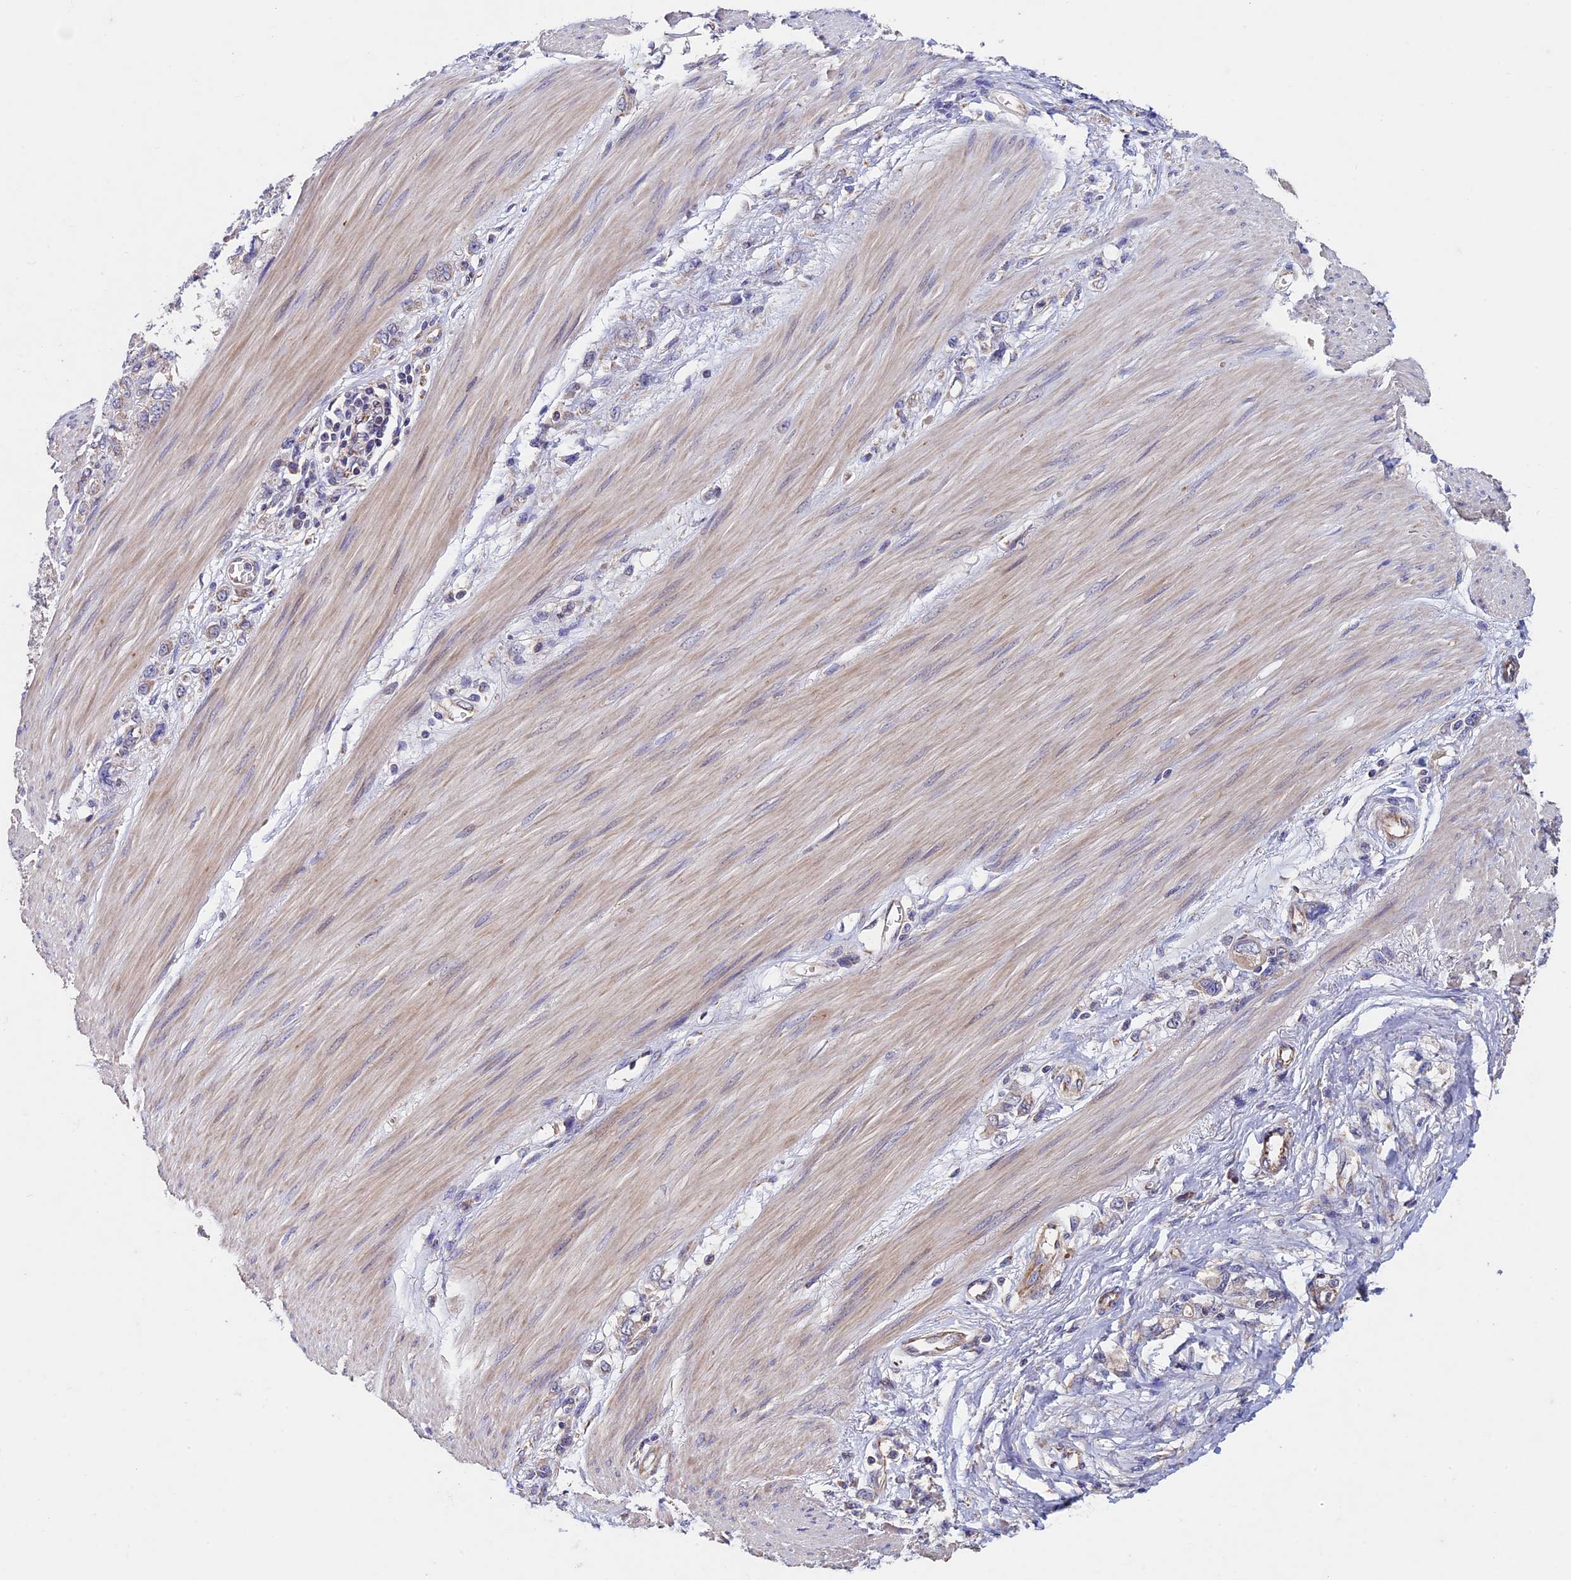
{"staining": {"intensity": "weak", "quantity": "<25%", "location": "cytoplasmic/membranous"}, "tissue": "stomach cancer", "cell_type": "Tumor cells", "image_type": "cancer", "snomed": [{"axis": "morphology", "description": "Adenocarcinoma, NOS"}, {"axis": "topography", "description": "Stomach"}], "caption": "DAB immunohistochemical staining of human adenocarcinoma (stomach) demonstrates no significant expression in tumor cells.", "gene": "RNF17", "patient": {"sex": "female", "age": 76}}